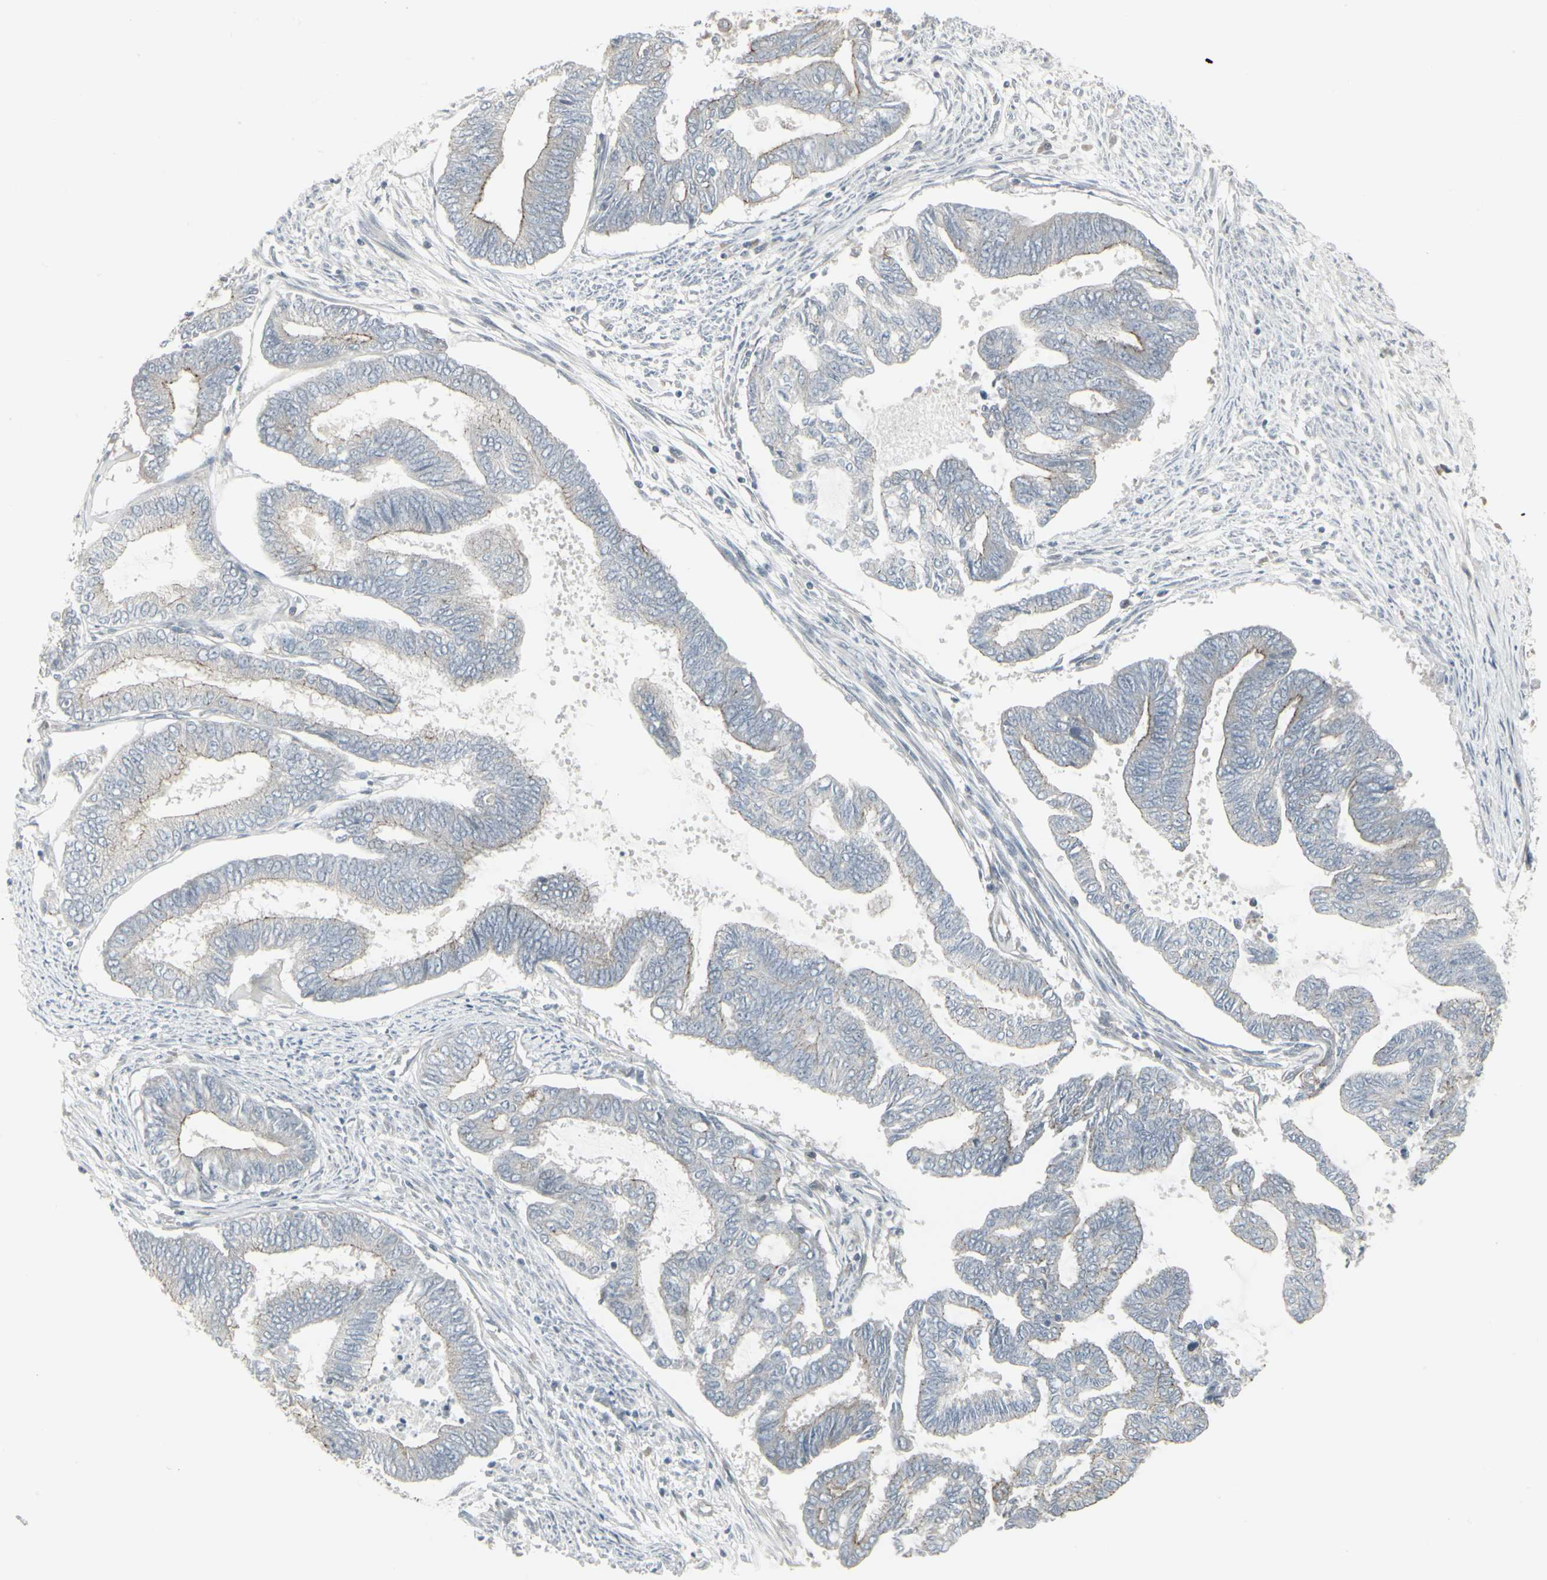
{"staining": {"intensity": "negative", "quantity": "none", "location": "none"}, "tissue": "endometrial cancer", "cell_type": "Tumor cells", "image_type": "cancer", "snomed": [{"axis": "morphology", "description": "Adenocarcinoma, NOS"}, {"axis": "topography", "description": "Endometrium"}], "caption": "Tumor cells show no significant protein positivity in endometrial cancer (adenocarcinoma).", "gene": "EPS15", "patient": {"sex": "female", "age": 86}}